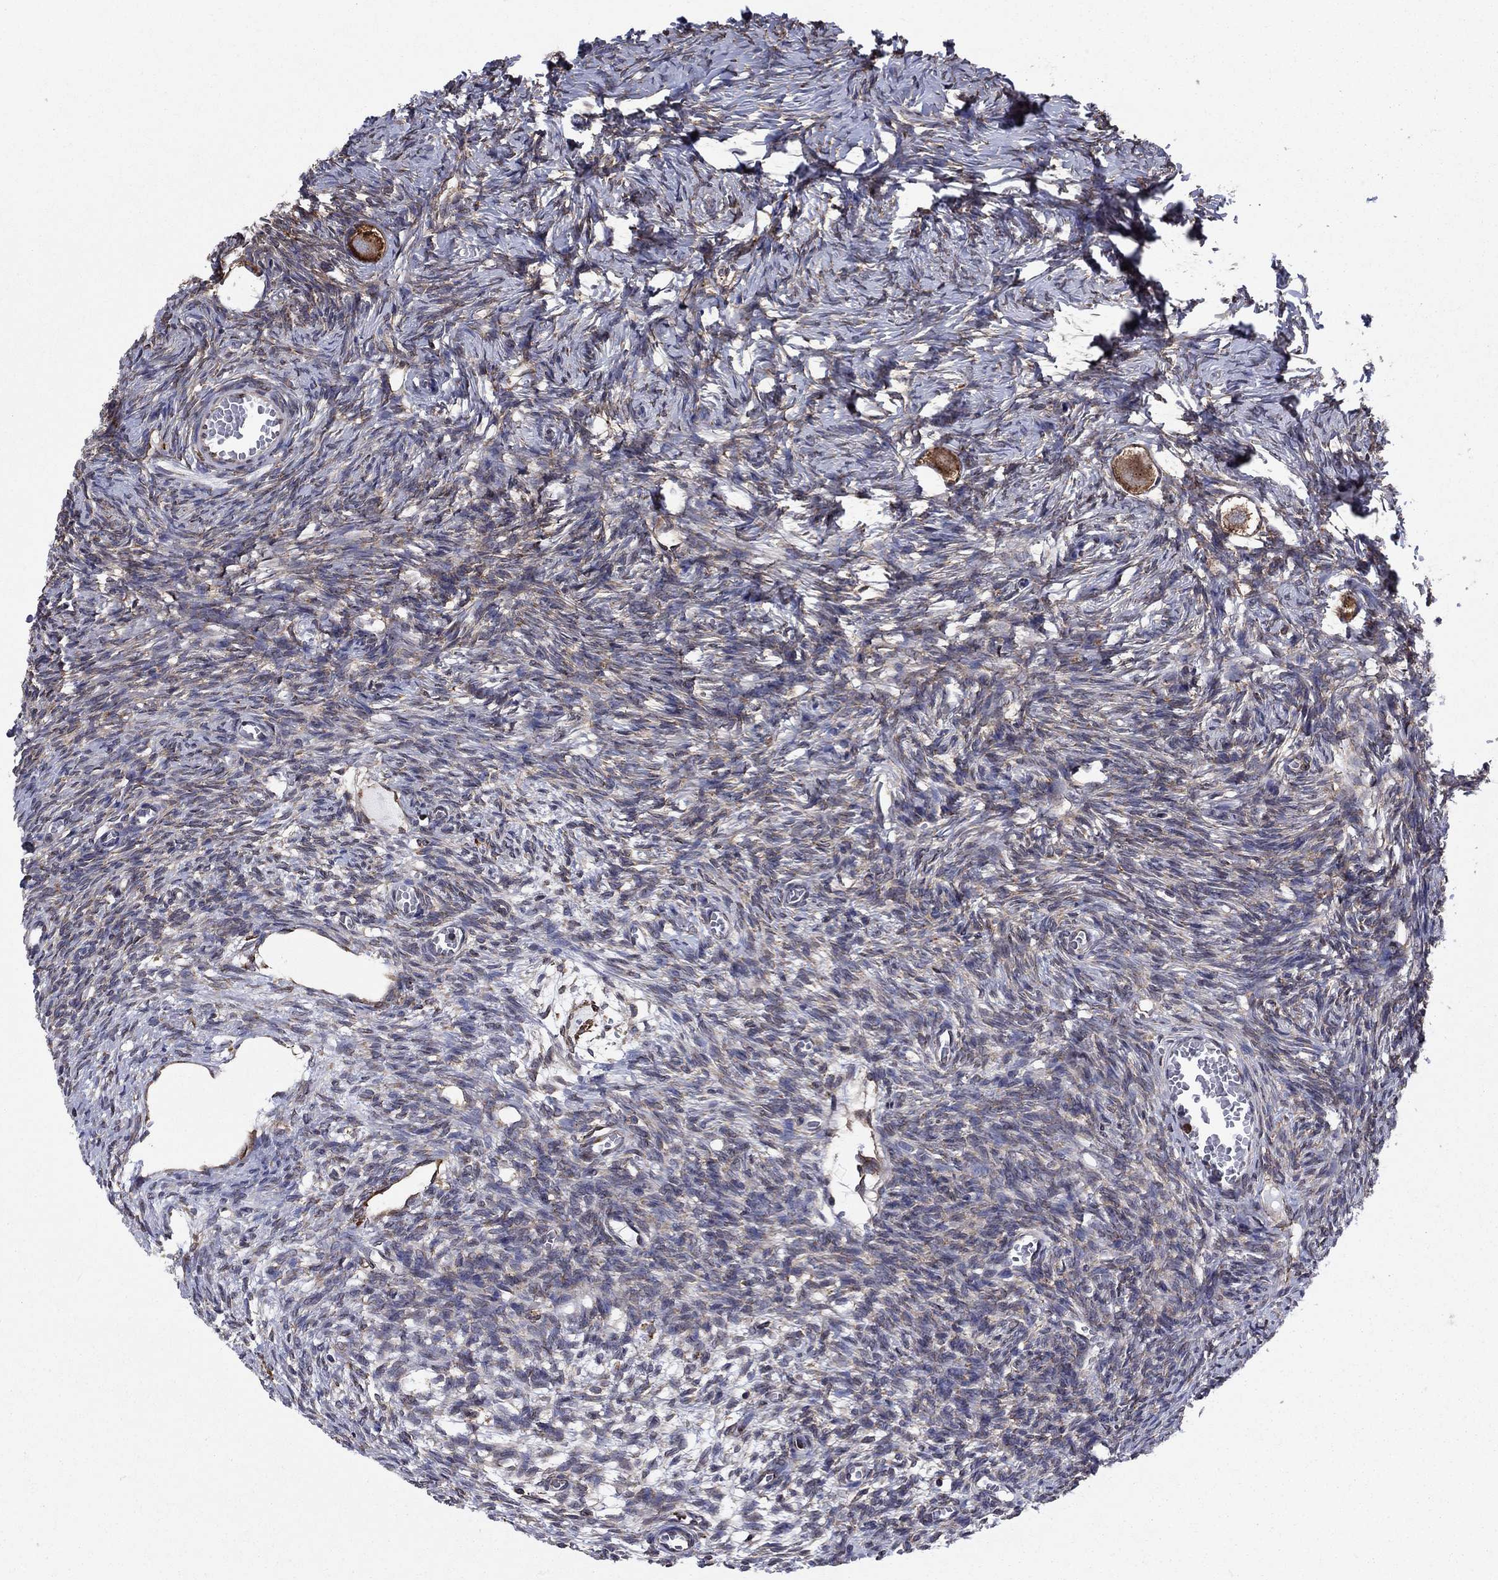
{"staining": {"intensity": "strong", "quantity": ">75%", "location": "cytoplasmic/membranous"}, "tissue": "ovary", "cell_type": "Follicle cells", "image_type": "normal", "snomed": [{"axis": "morphology", "description": "Normal tissue, NOS"}, {"axis": "topography", "description": "Ovary"}], "caption": "Protein staining demonstrates strong cytoplasmic/membranous positivity in approximately >75% of follicle cells in unremarkable ovary.", "gene": "YBX1", "patient": {"sex": "female", "age": 27}}